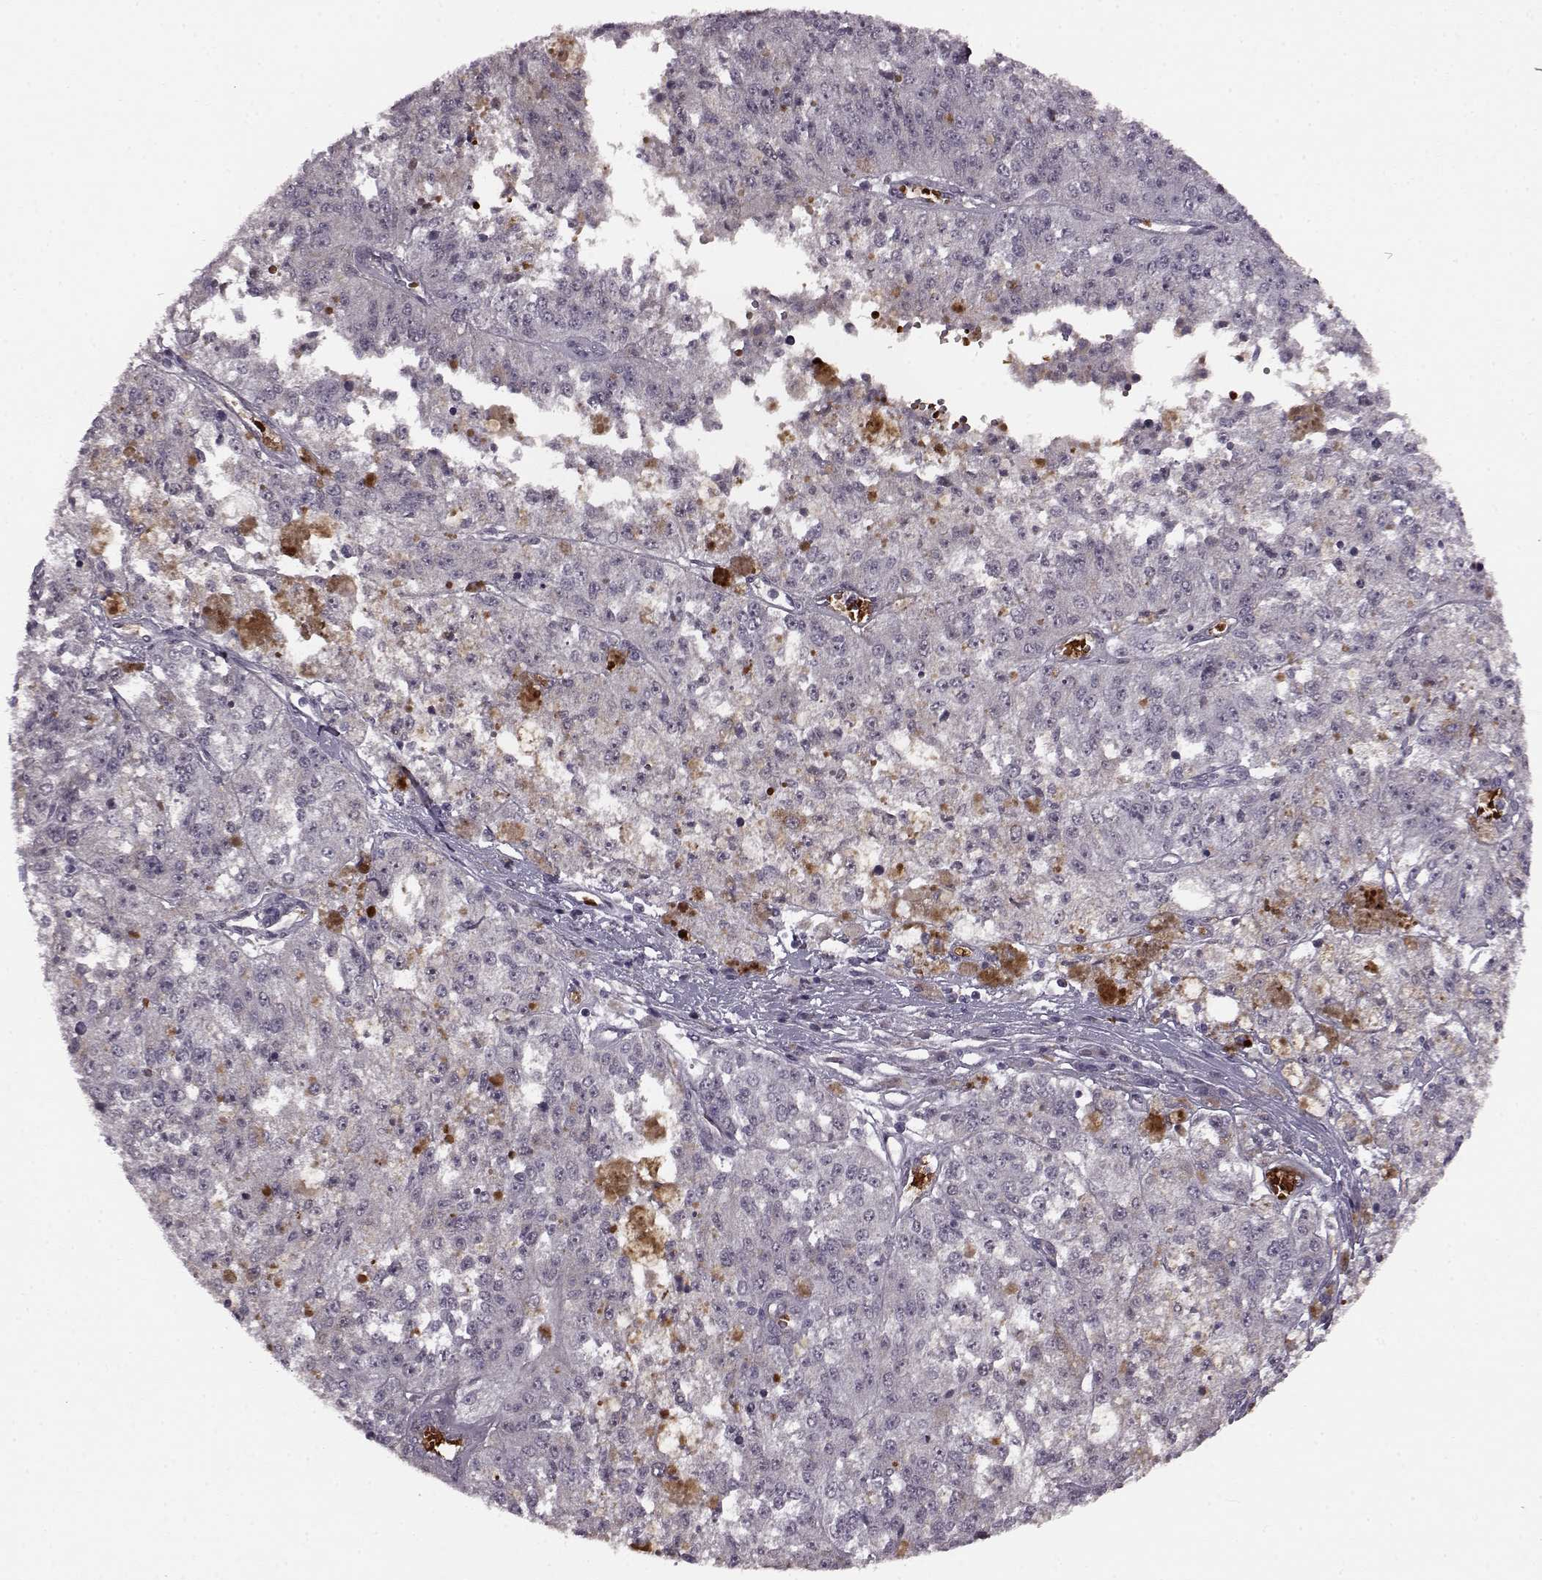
{"staining": {"intensity": "negative", "quantity": "none", "location": "none"}, "tissue": "melanoma", "cell_type": "Tumor cells", "image_type": "cancer", "snomed": [{"axis": "morphology", "description": "Malignant melanoma, Metastatic site"}, {"axis": "topography", "description": "Lymph node"}], "caption": "Tumor cells show no significant expression in malignant melanoma (metastatic site). (DAB immunohistochemistry visualized using brightfield microscopy, high magnification).", "gene": "PROP1", "patient": {"sex": "female", "age": 64}}